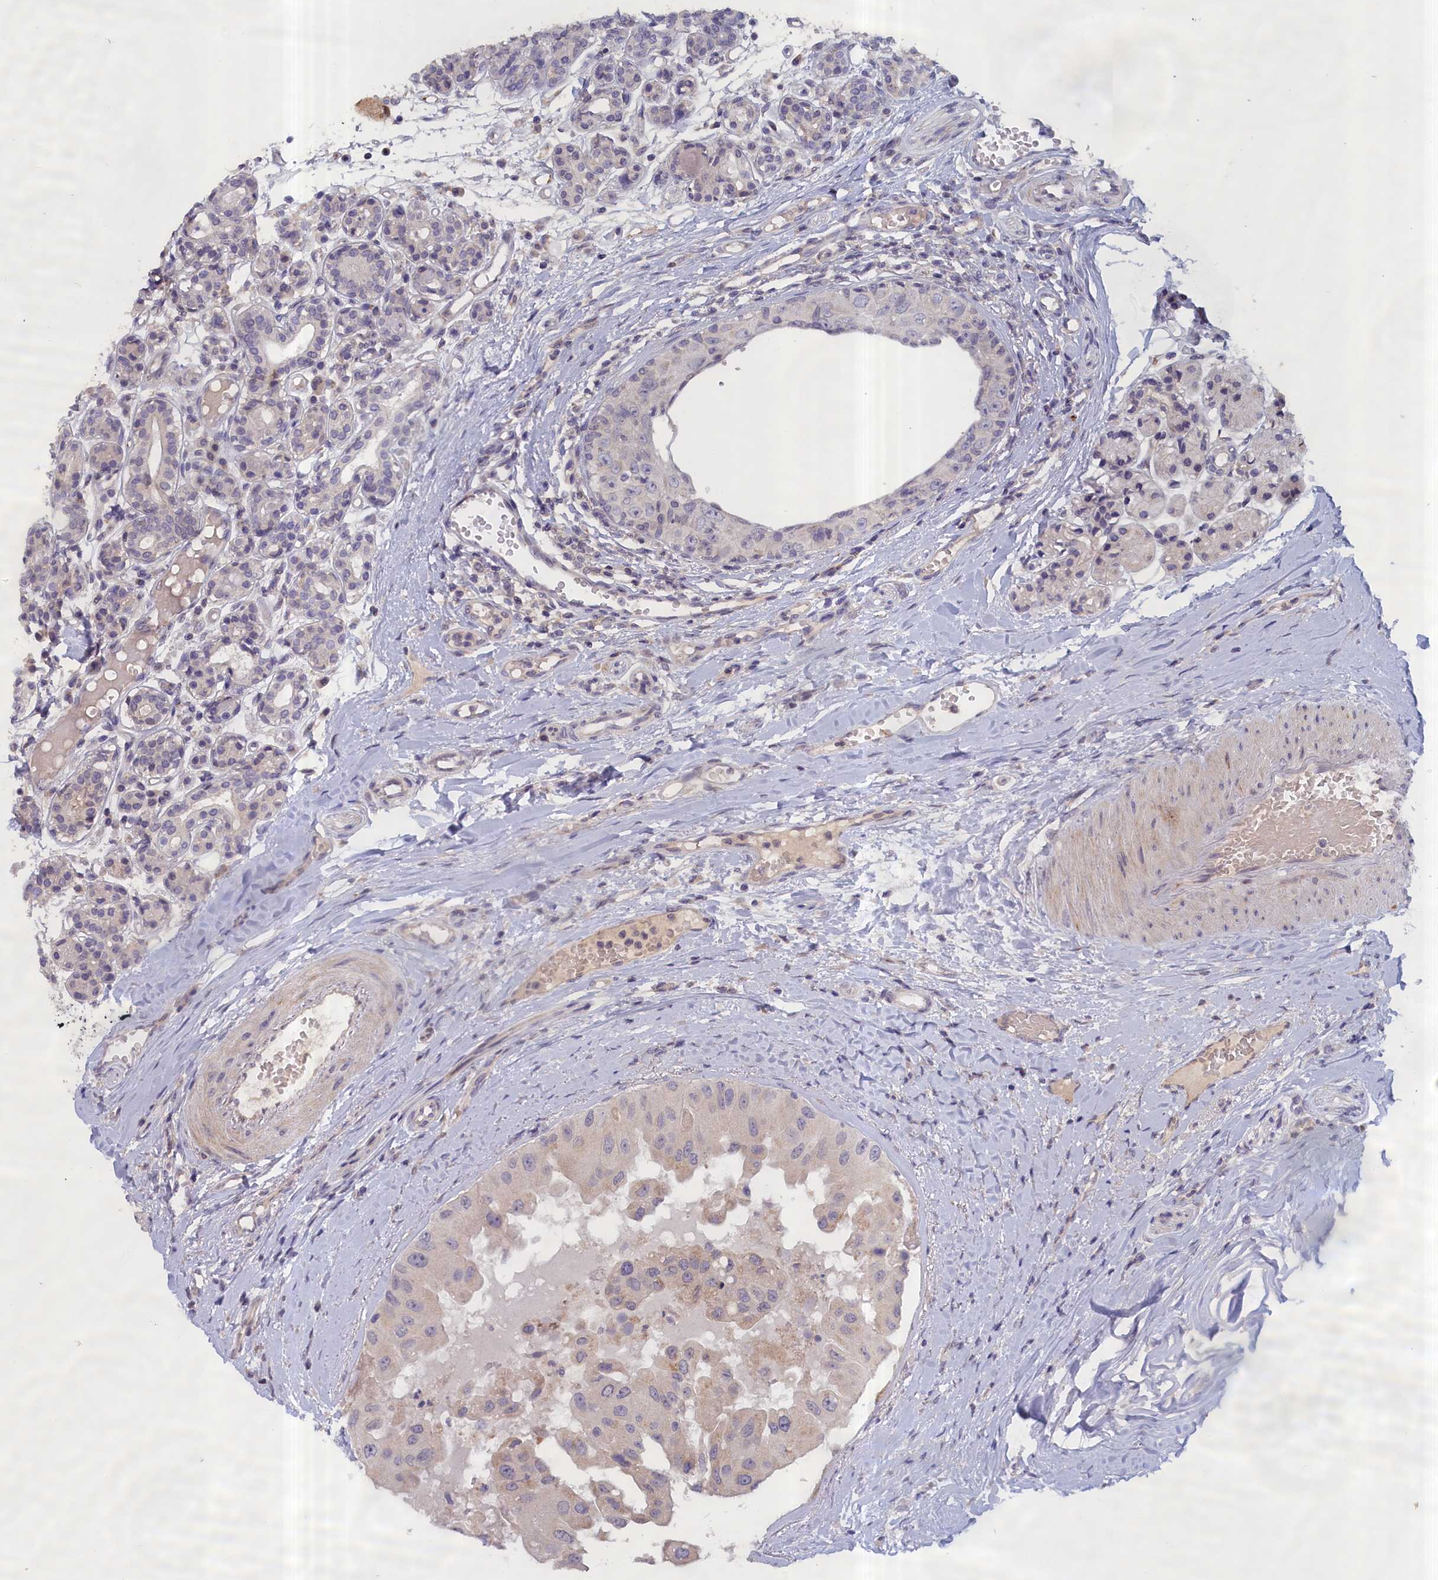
{"staining": {"intensity": "negative", "quantity": "none", "location": "none"}, "tissue": "head and neck cancer", "cell_type": "Tumor cells", "image_type": "cancer", "snomed": [{"axis": "morphology", "description": "Adenocarcinoma, NOS"}, {"axis": "morphology", "description": "Adenocarcinoma, metastatic, NOS"}, {"axis": "topography", "description": "Head-Neck"}], "caption": "This is a photomicrograph of immunohistochemistry staining of head and neck cancer, which shows no staining in tumor cells. The staining is performed using DAB brown chromogen with nuclei counter-stained in using hematoxylin.", "gene": "IGFALS", "patient": {"sex": "male", "age": 75}}